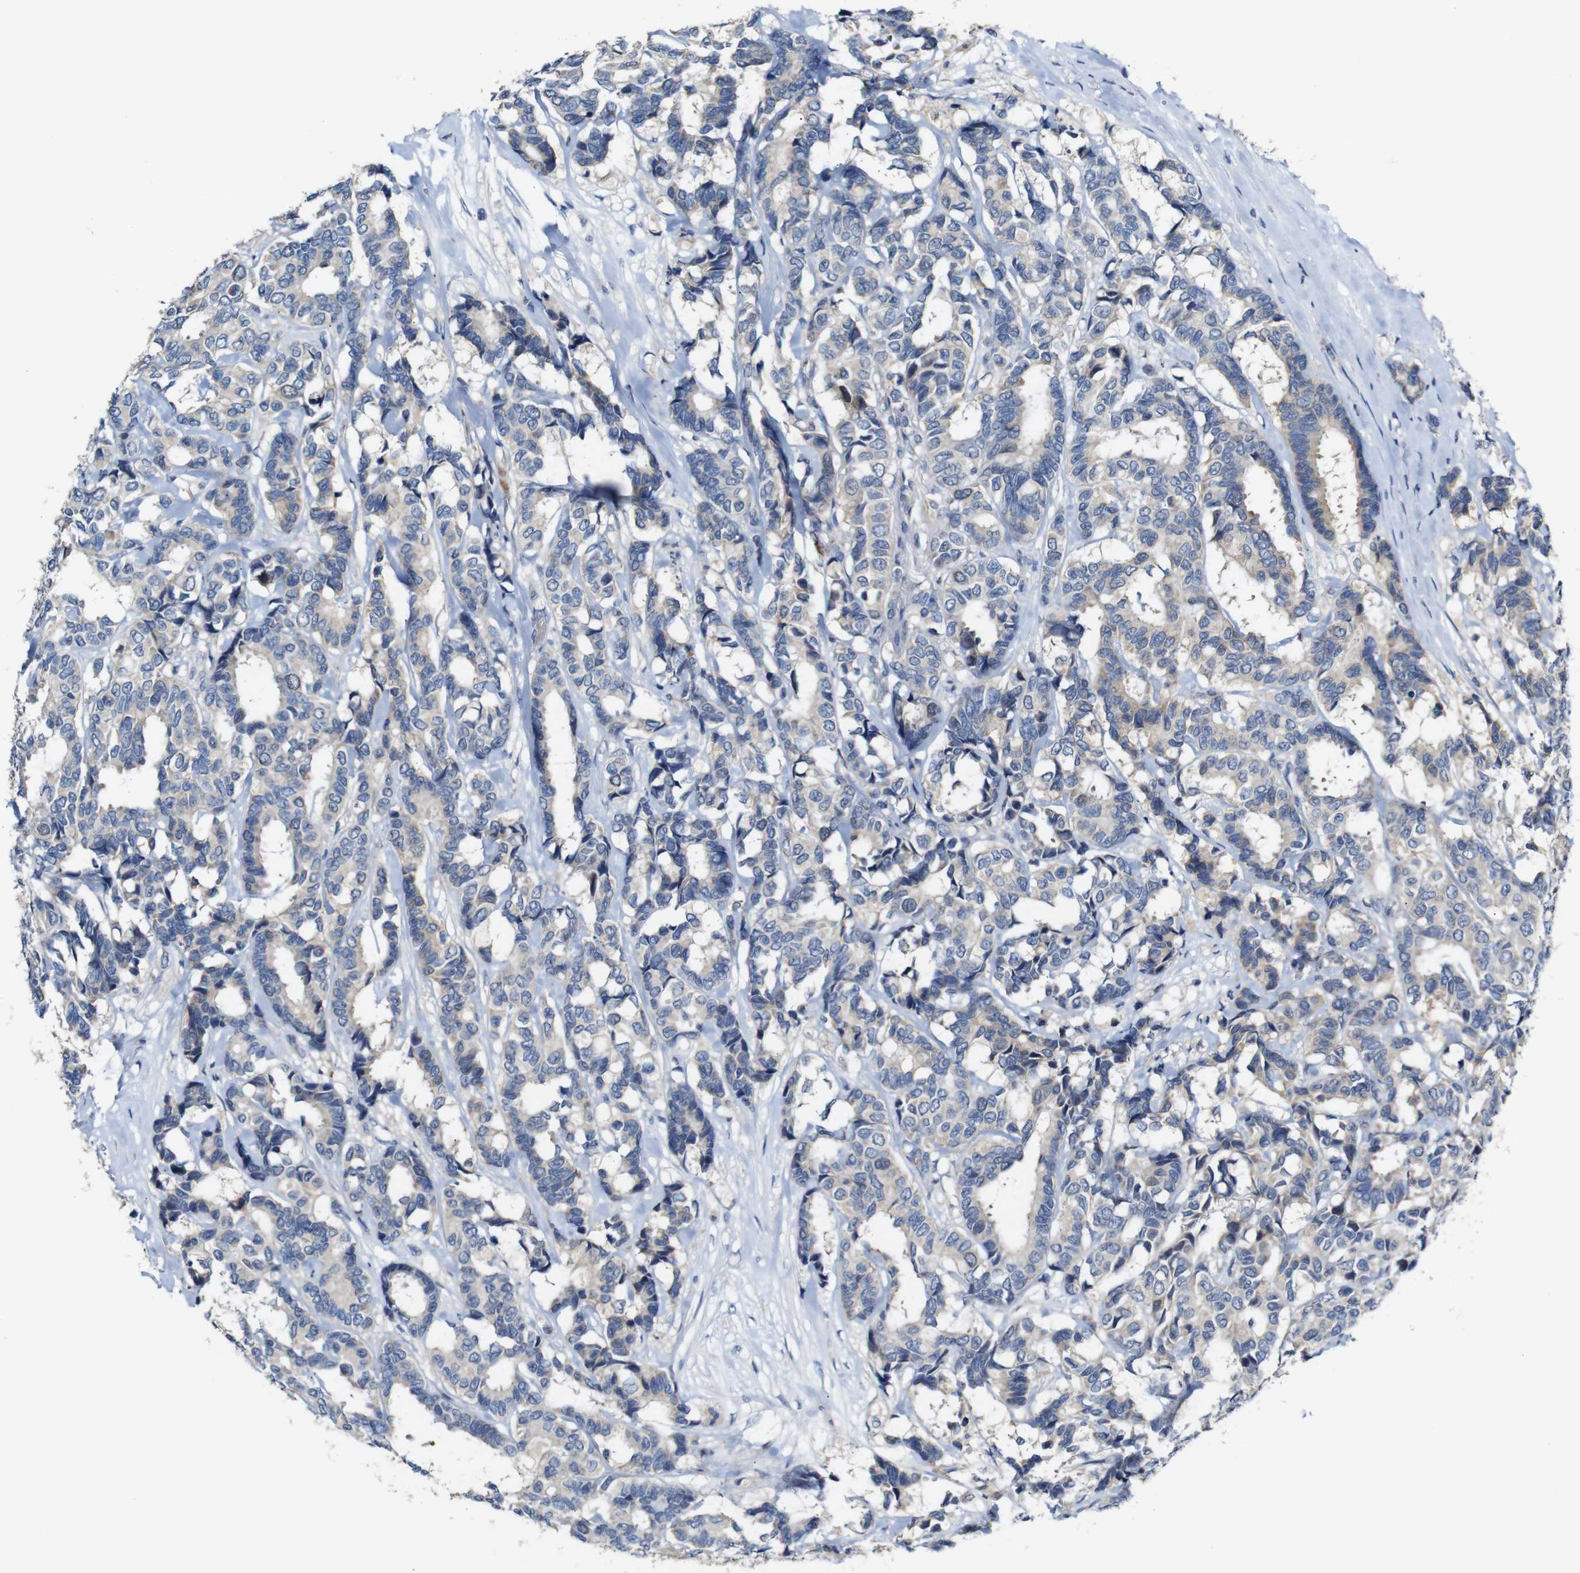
{"staining": {"intensity": "weak", "quantity": ">75%", "location": "cytoplasmic/membranous"}, "tissue": "breast cancer", "cell_type": "Tumor cells", "image_type": "cancer", "snomed": [{"axis": "morphology", "description": "Duct carcinoma"}, {"axis": "topography", "description": "Breast"}], "caption": "Immunohistochemistry image of human breast cancer (intraductal carcinoma) stained for a protein (brown), which reveals low levels of weak cytoplasmic/membranous positivity in approximately >75% of tumor cells.", "gene": "TBC1D32", "patient": {"sex": "female", "age": 87}}